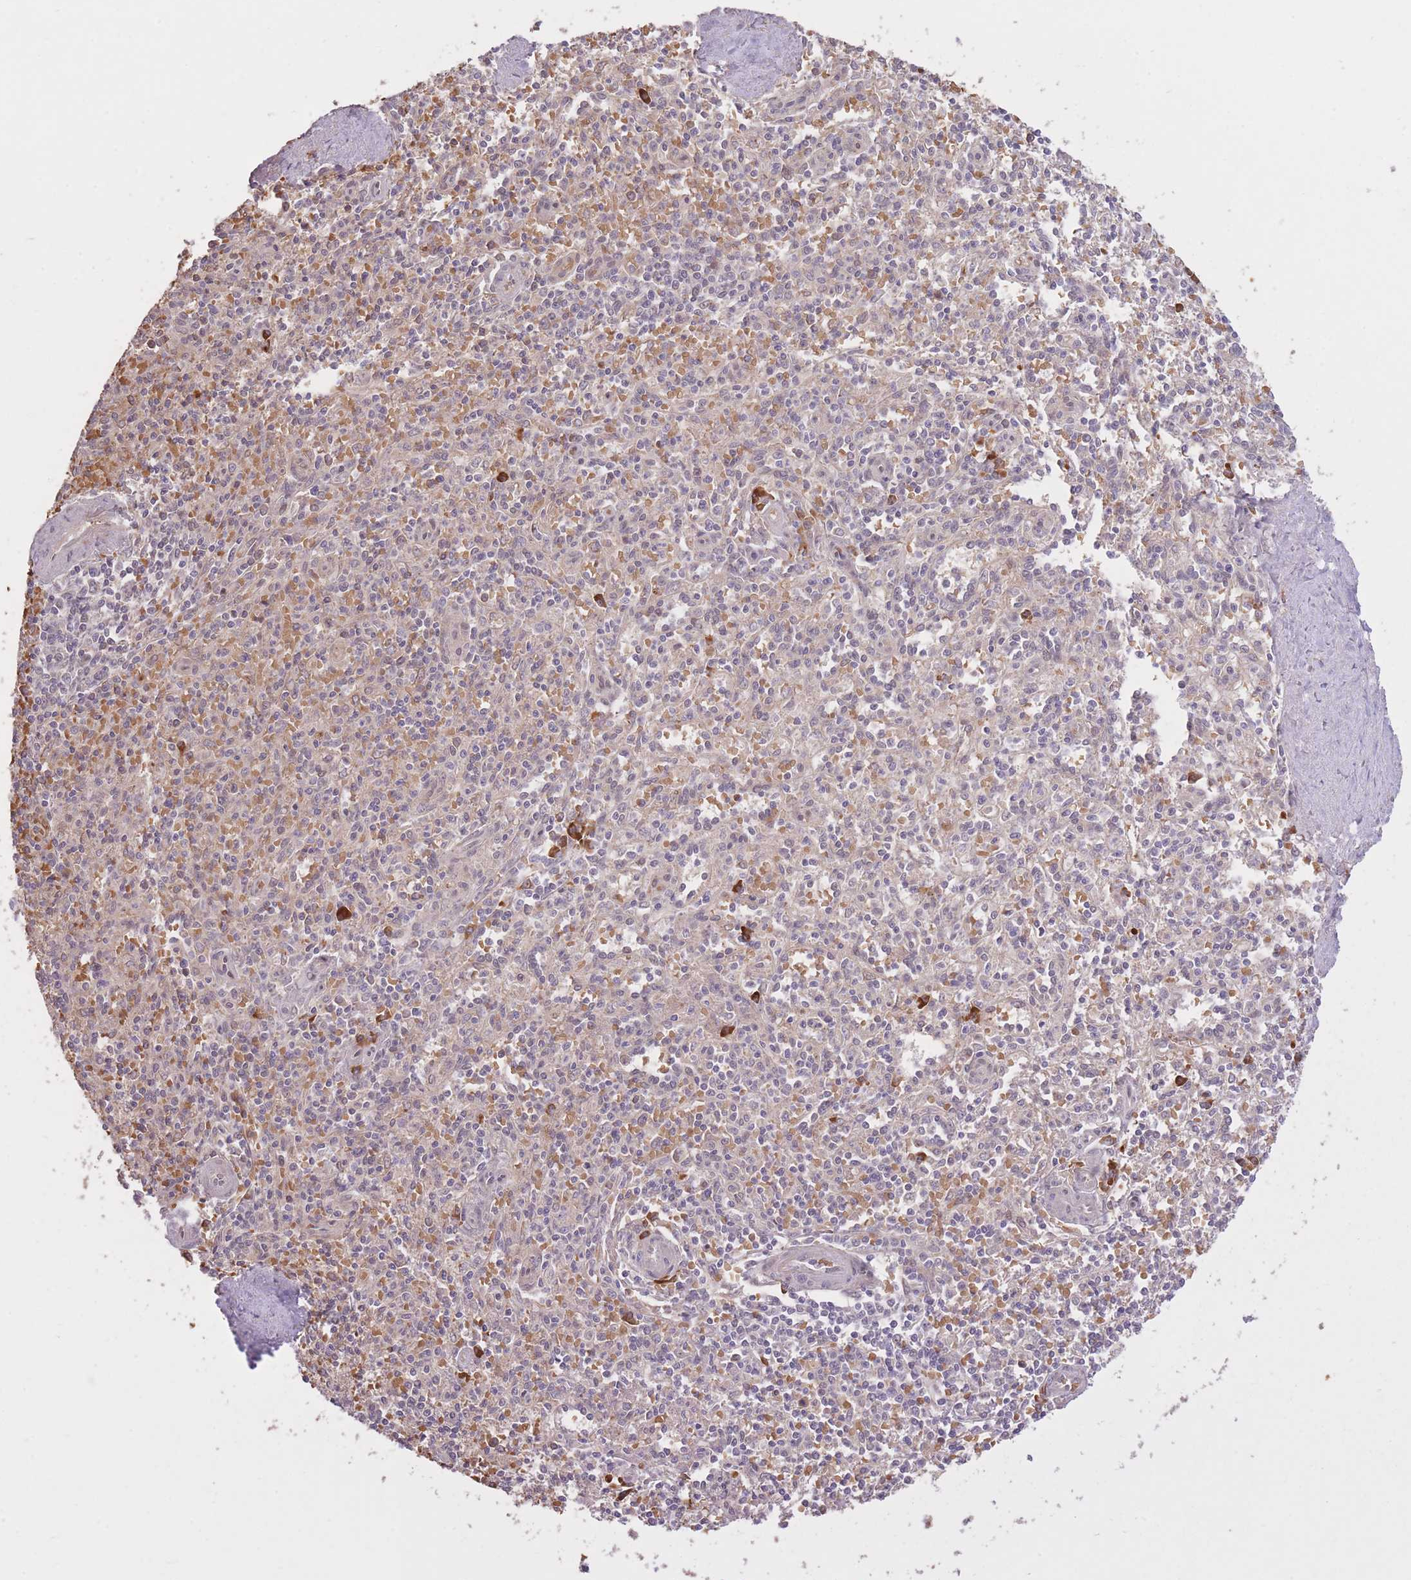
{"staining": {"intensity": "strong", "quantity": "<25%", "location": "cytoplasmic/membranous"}, "tissue": "spleen", "cell_type": "Cells in red pulp", "image_type": "normal", "snomed": [{"axis": "morphology", "description": "Normal tissue, NOS"}, {"axis": "topography", "description": "Spleen"}], "caption": "Benign spleen was stained to show a protein in brown. There is medium levels of strong cytoplasmic/membranous positivity in approximately <25% of cells in red pulp. The staining is performed using DAB brown chromogen to label protein expression. The nuclei are counter-stained blue using hematoxylin.", "gene": "POLR3F", "patient": {"sex": "female", "age": 70}}